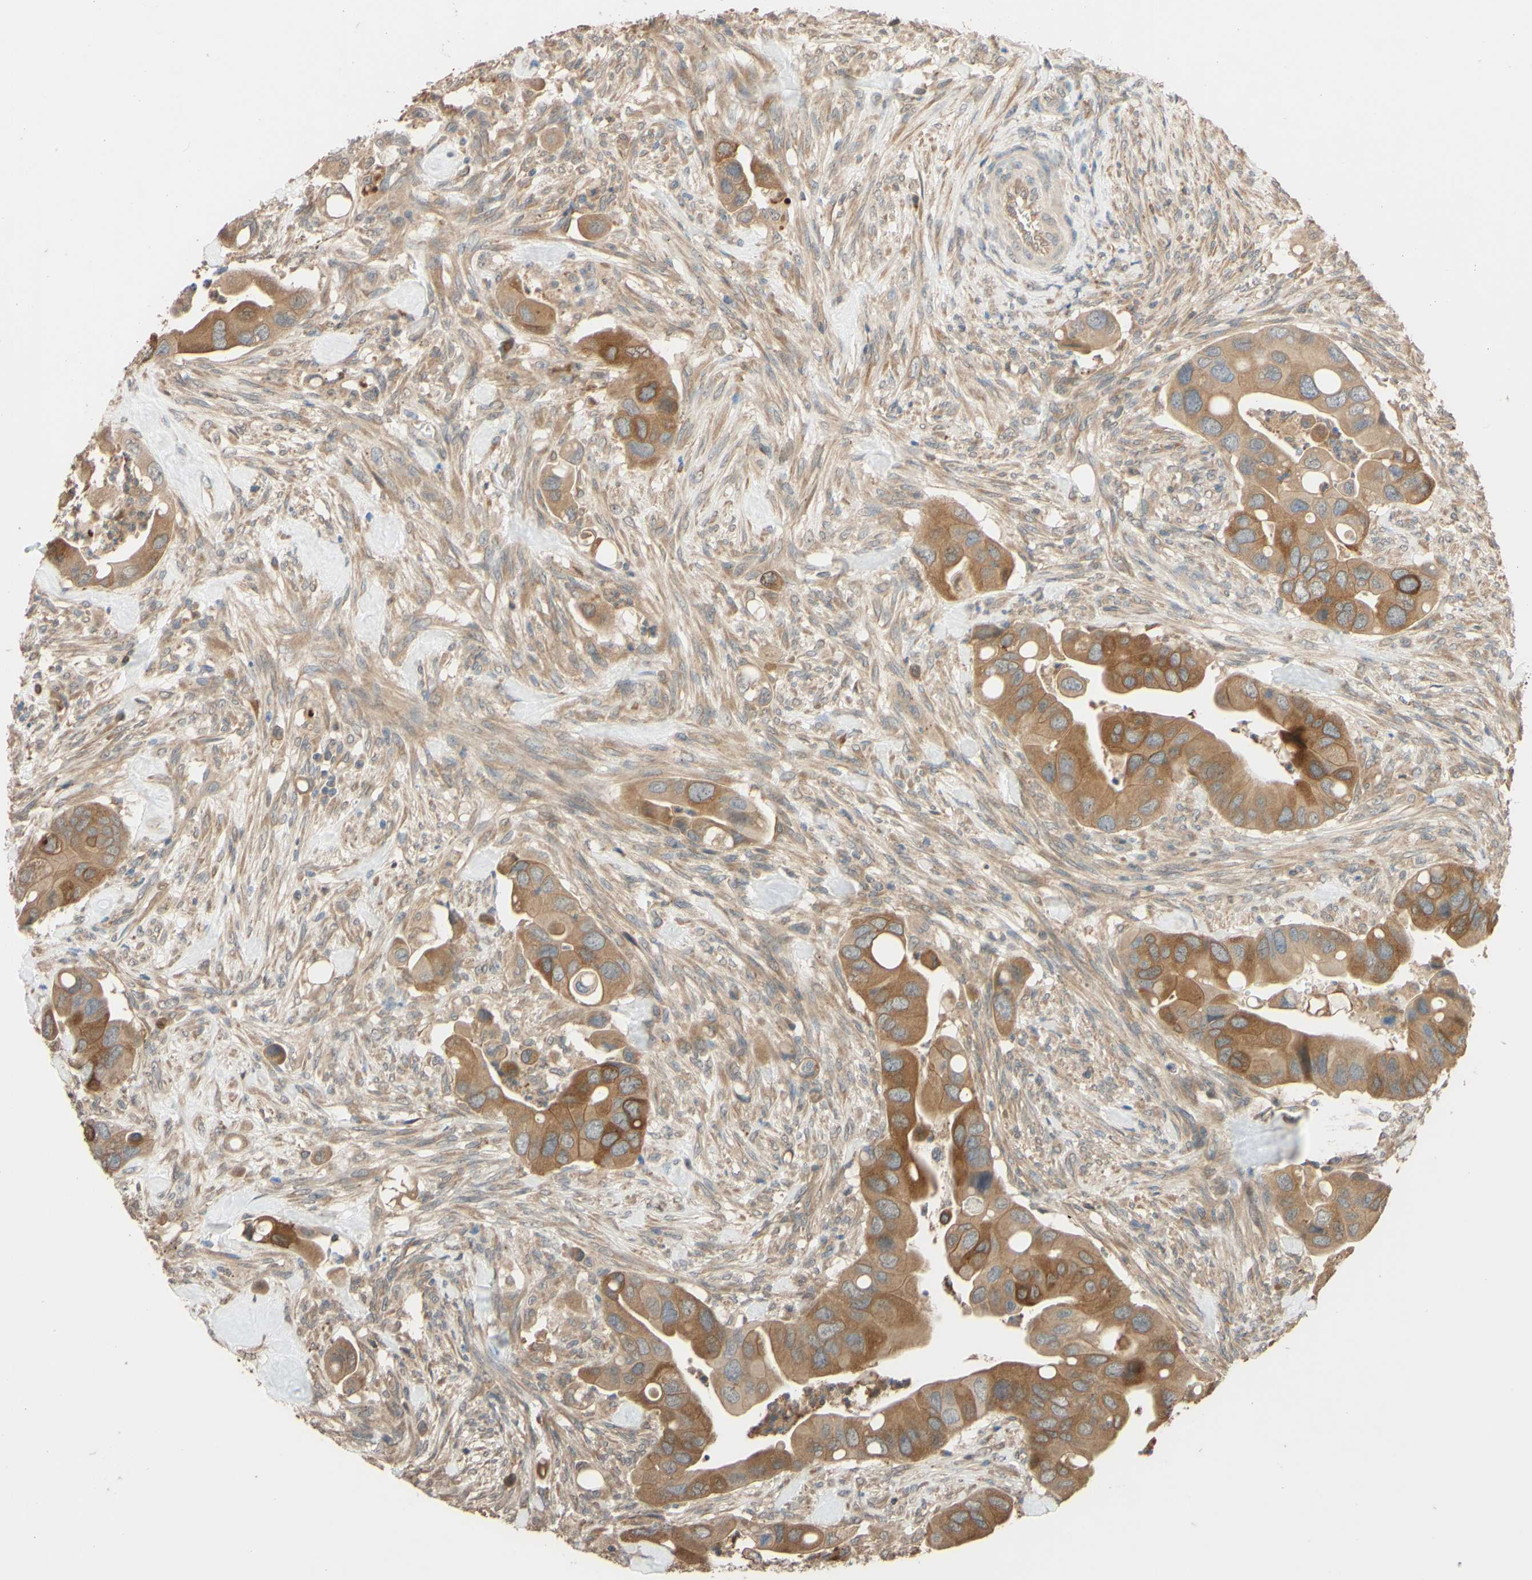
{"staining": {"intensity": "moderate", "quantity": ">75%", "location": "cytoplasmic/membranous"}, "tissue": "colorectal cancer", "cell_type": "Tumor cells", "image_type": "cancer", "snomed": [{"axis": "morphology", "description": "Adenocarcinoma, NOS"}, {"axis": "topography", "description": "Rectum"}], "caption": "Moderate cytoplasmic/membranous expression for a protein is identified in about >75% of tumor cells of colorectal cancer using IHC.", "gene": "SMIM19", "patient": {"sex": "female", "age": 57}}